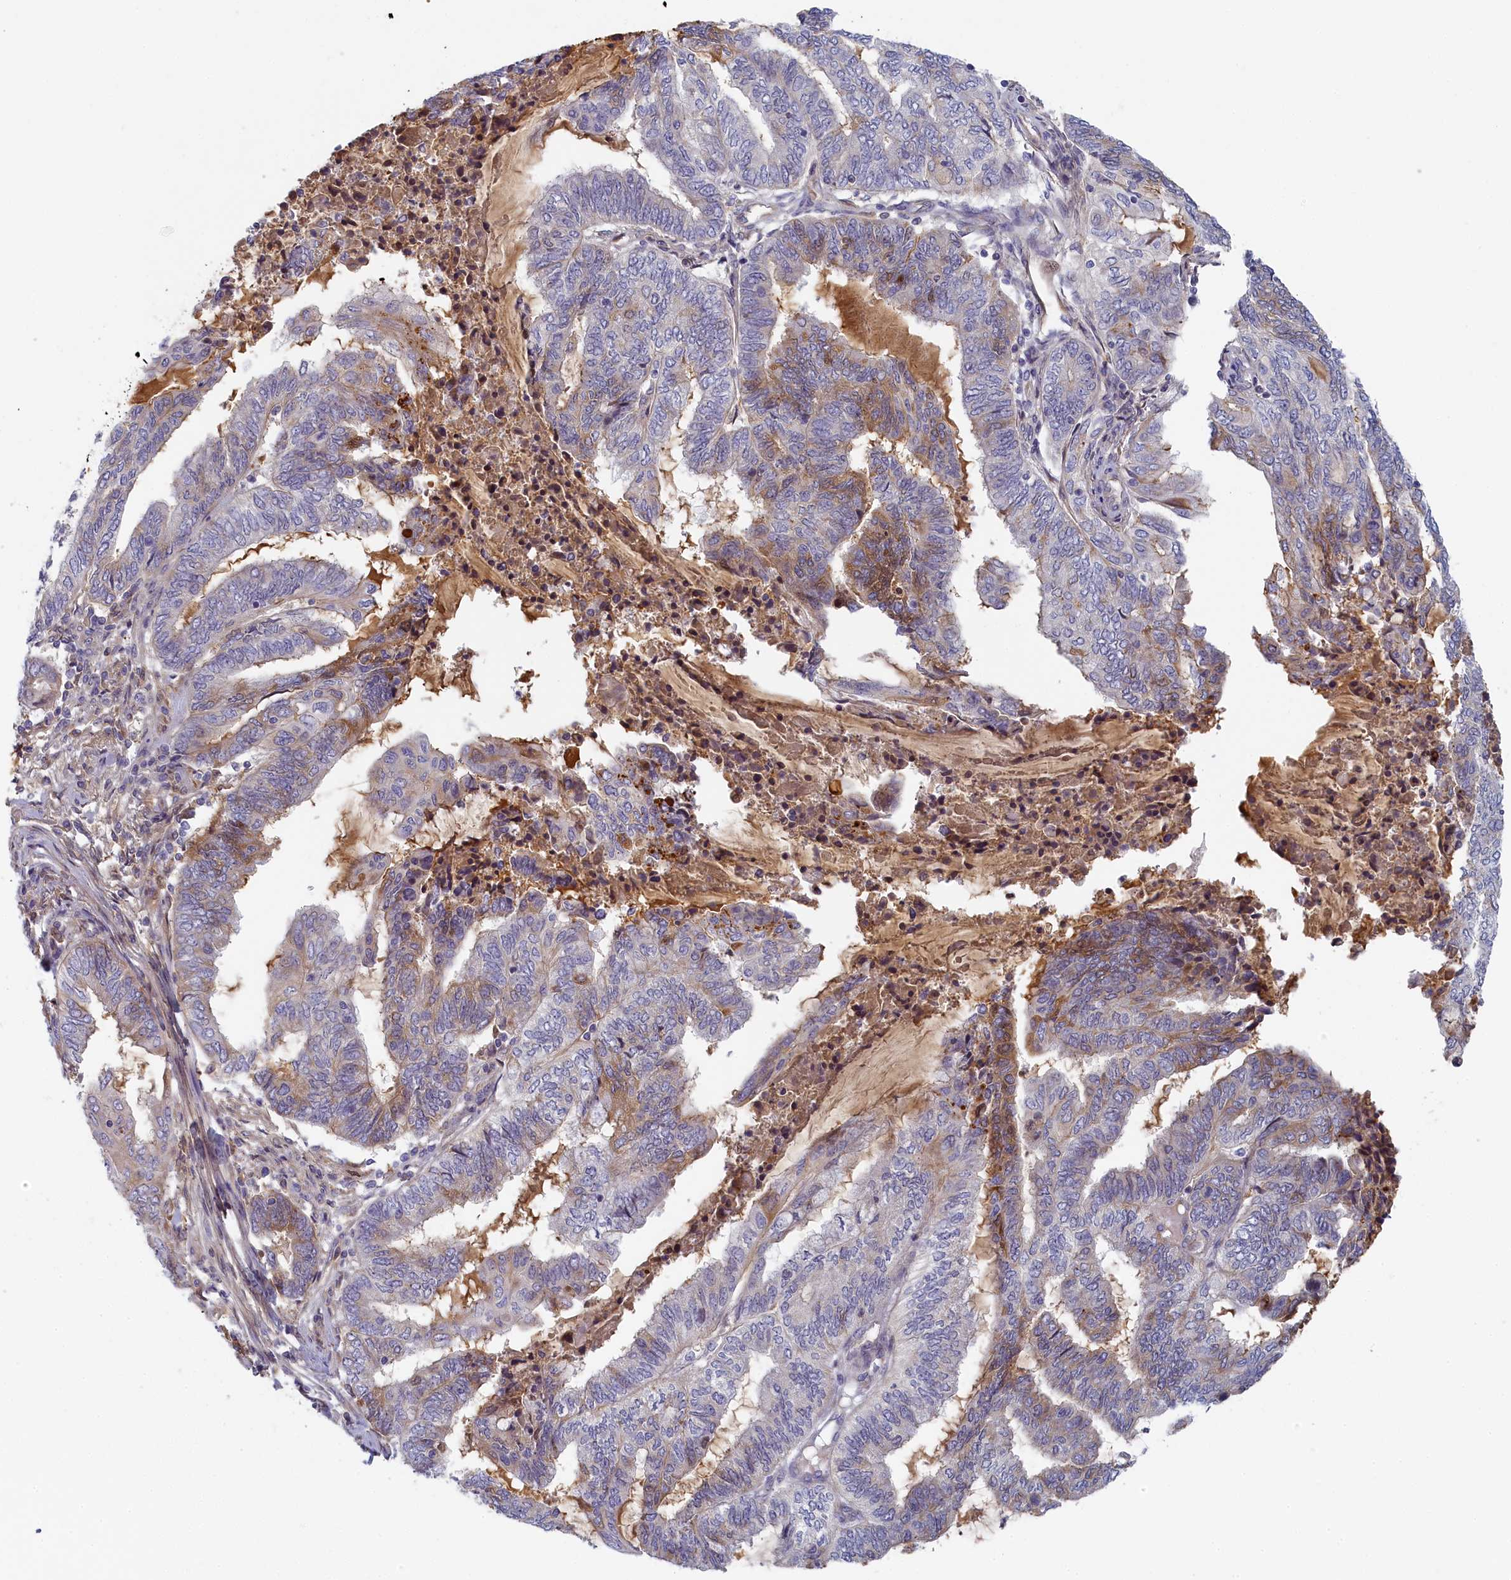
{"staining": {"intensity": "moderate", "quantity": "<25%", "location": "cytoplasmic/membranous"}, "tissue": "endometrial cancer", "cell_type": "Tumor cells", "image_type": "cancer", "snomed": [{"axis": "morphology", "description": "Adenocarcinoma, NOS"}, {"axis": "topography", "description": "Uterus"}, {"axis": "topography", "description": "Endometrium"}], "caption": "There is low levels of moderate cytoplasmic/membranous positivity in tumor cells of endometrial adenocarcinoma, as demonstrated by immunohistochemical staining (brown color).", "gene": "STX16", "patient": {"sex": "female", "age": 70}}